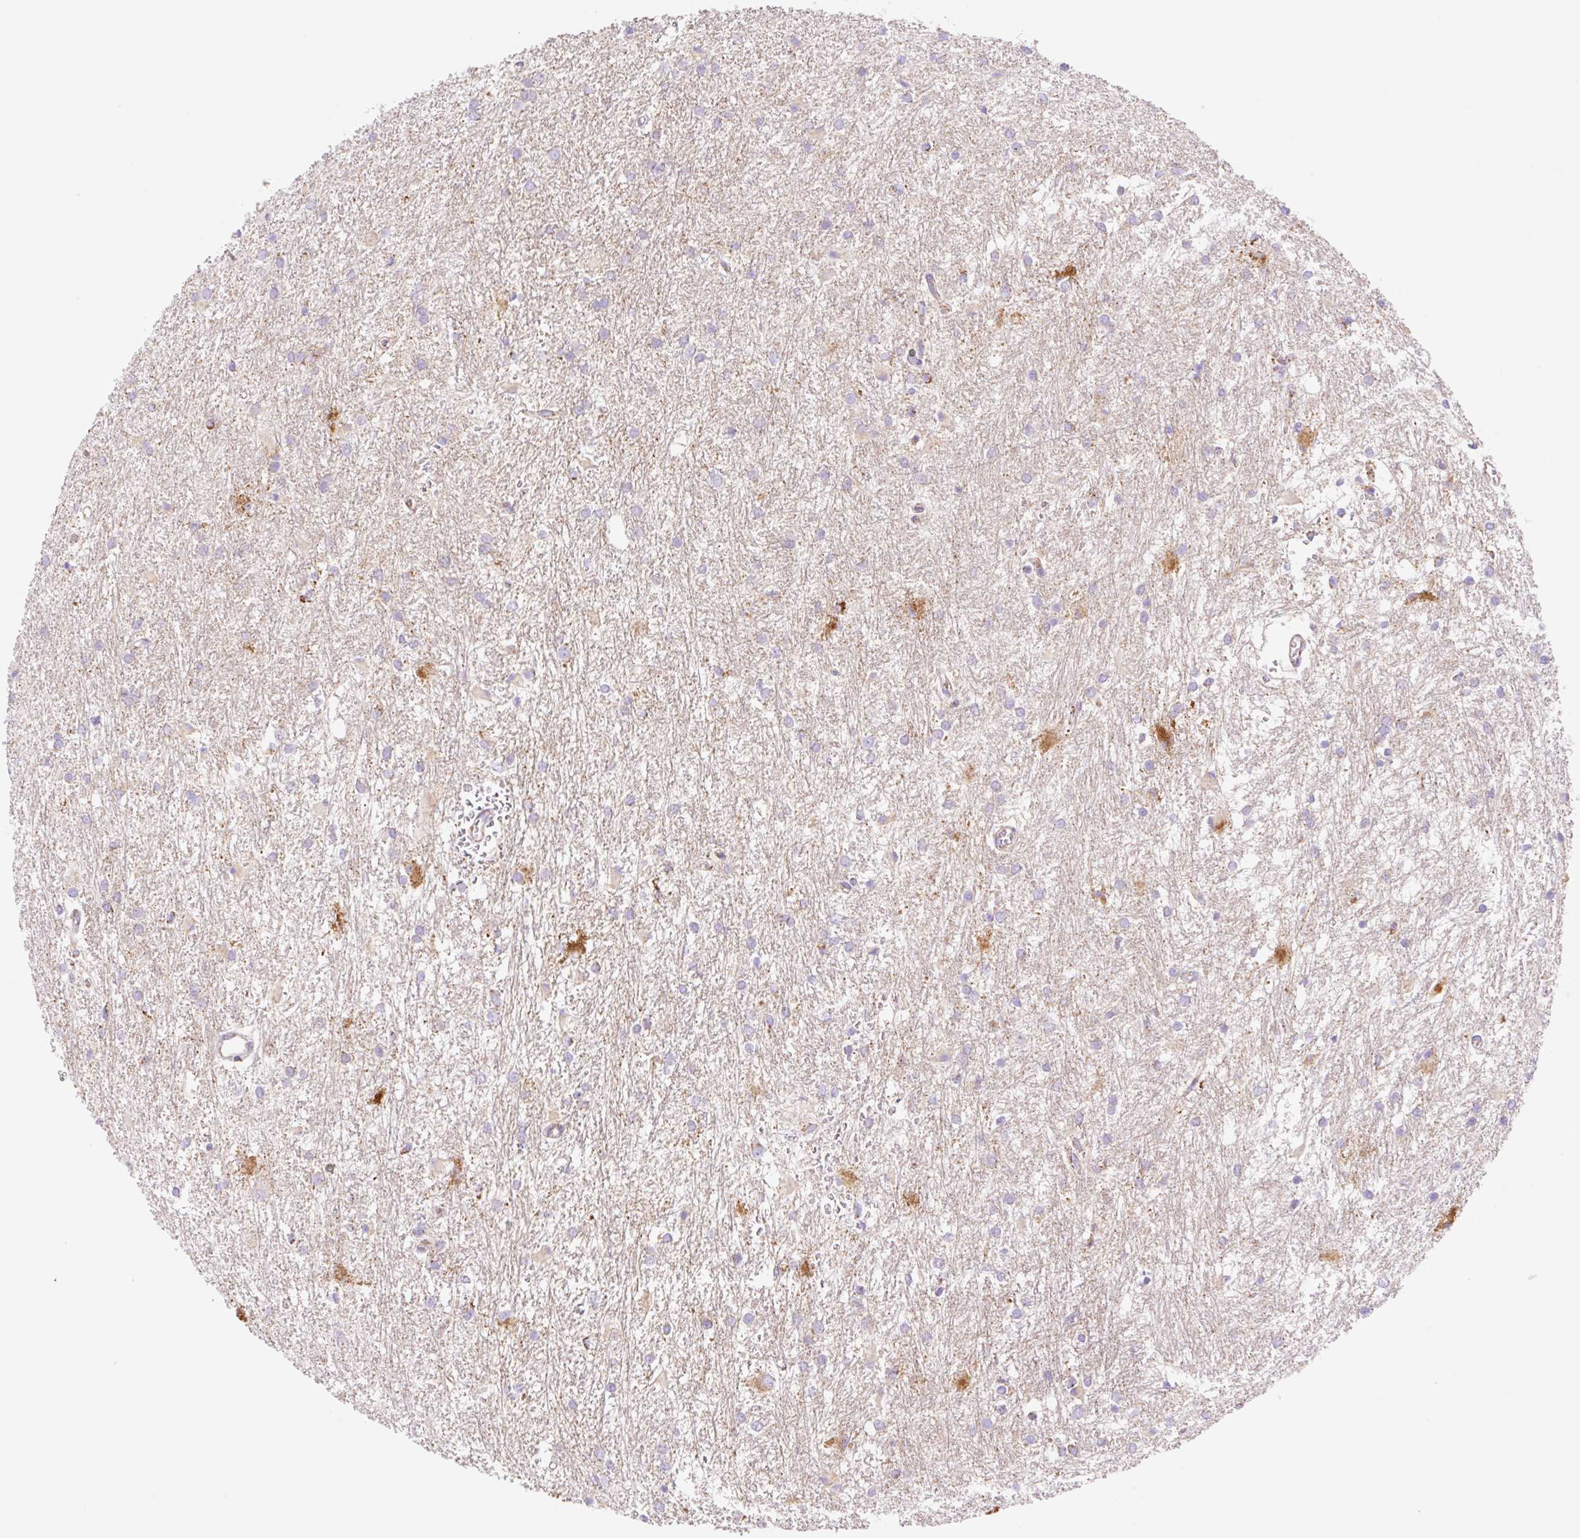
{"staining": {"intensity": "negative", "quantity": "none", "location": "none"}, "tissue": "glioma", "cell_type": "Tumor cells", "image_type": "cancer", "snomed": [{"axis": "morphology", "description": "Glioma, malignant, High grade"}, {"axis": "topography", "description": "Brain"}], "caption": "Glioma was stained to show a protein in brown. There is no significant expression in tumor cells.", "gene": "ETNK2", "patient": {"sex": "female", "age": 50}}